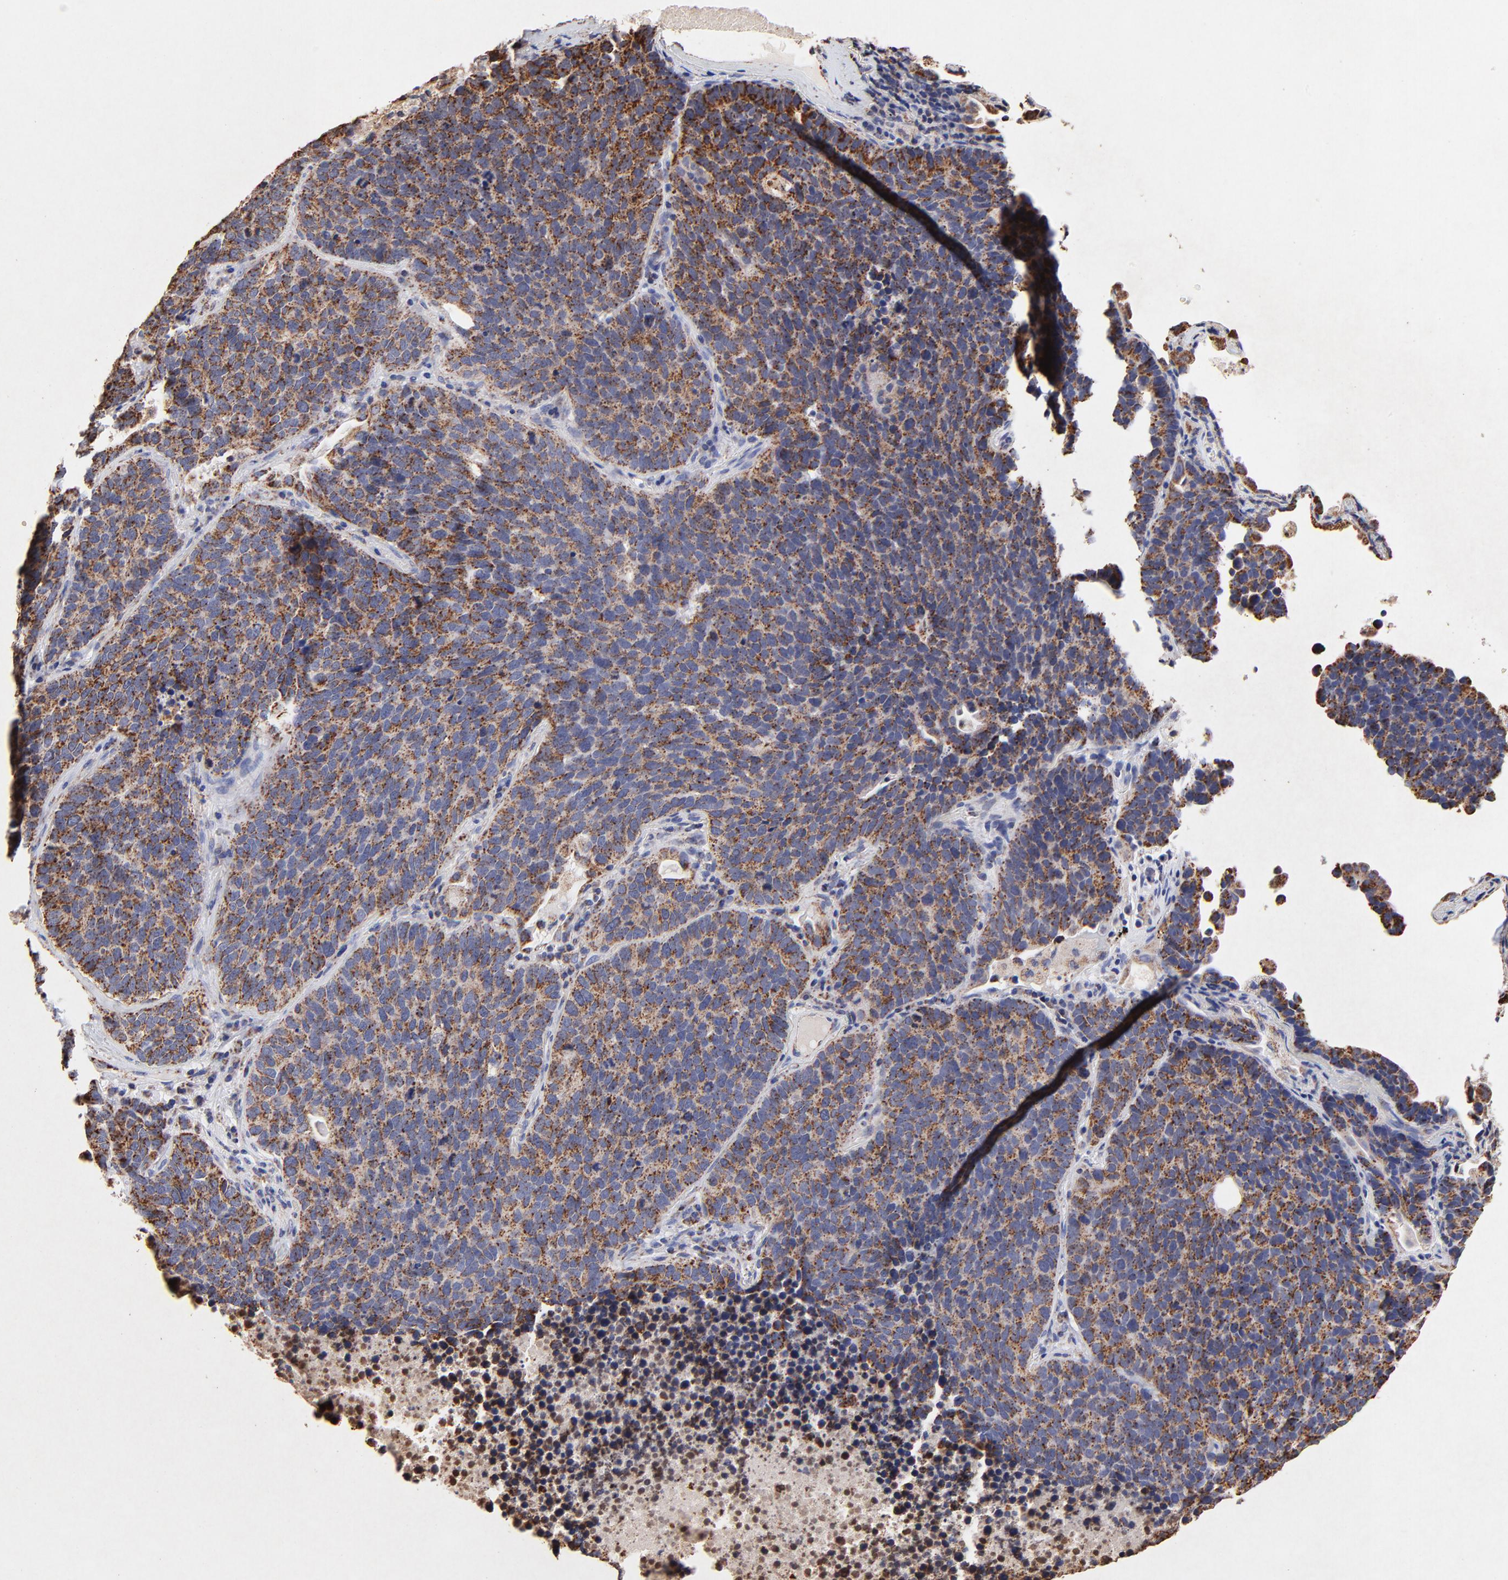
{"staining": {"intensity": "moderate", "quantity": ">75%", "location": "cytoplasmic/membranous"}, "tissue": "lung cancer", "cell_type": "Tumor cells", "image_type": "cancer", "snomed": [{"axis": "morphology", "description": "Neoplasm, malignant, NOS"}, {"axis": "topography", "description": "Lung"}], "caption": "A high-resolution image shows immunohistochemistry staining of lung cancer, which demonstrates moderate cytoplasmic/membranous staining in approximately >75% of tumor cells.", "gene": "SSBP1", "patient": {"sex": "female", "age": 75}}